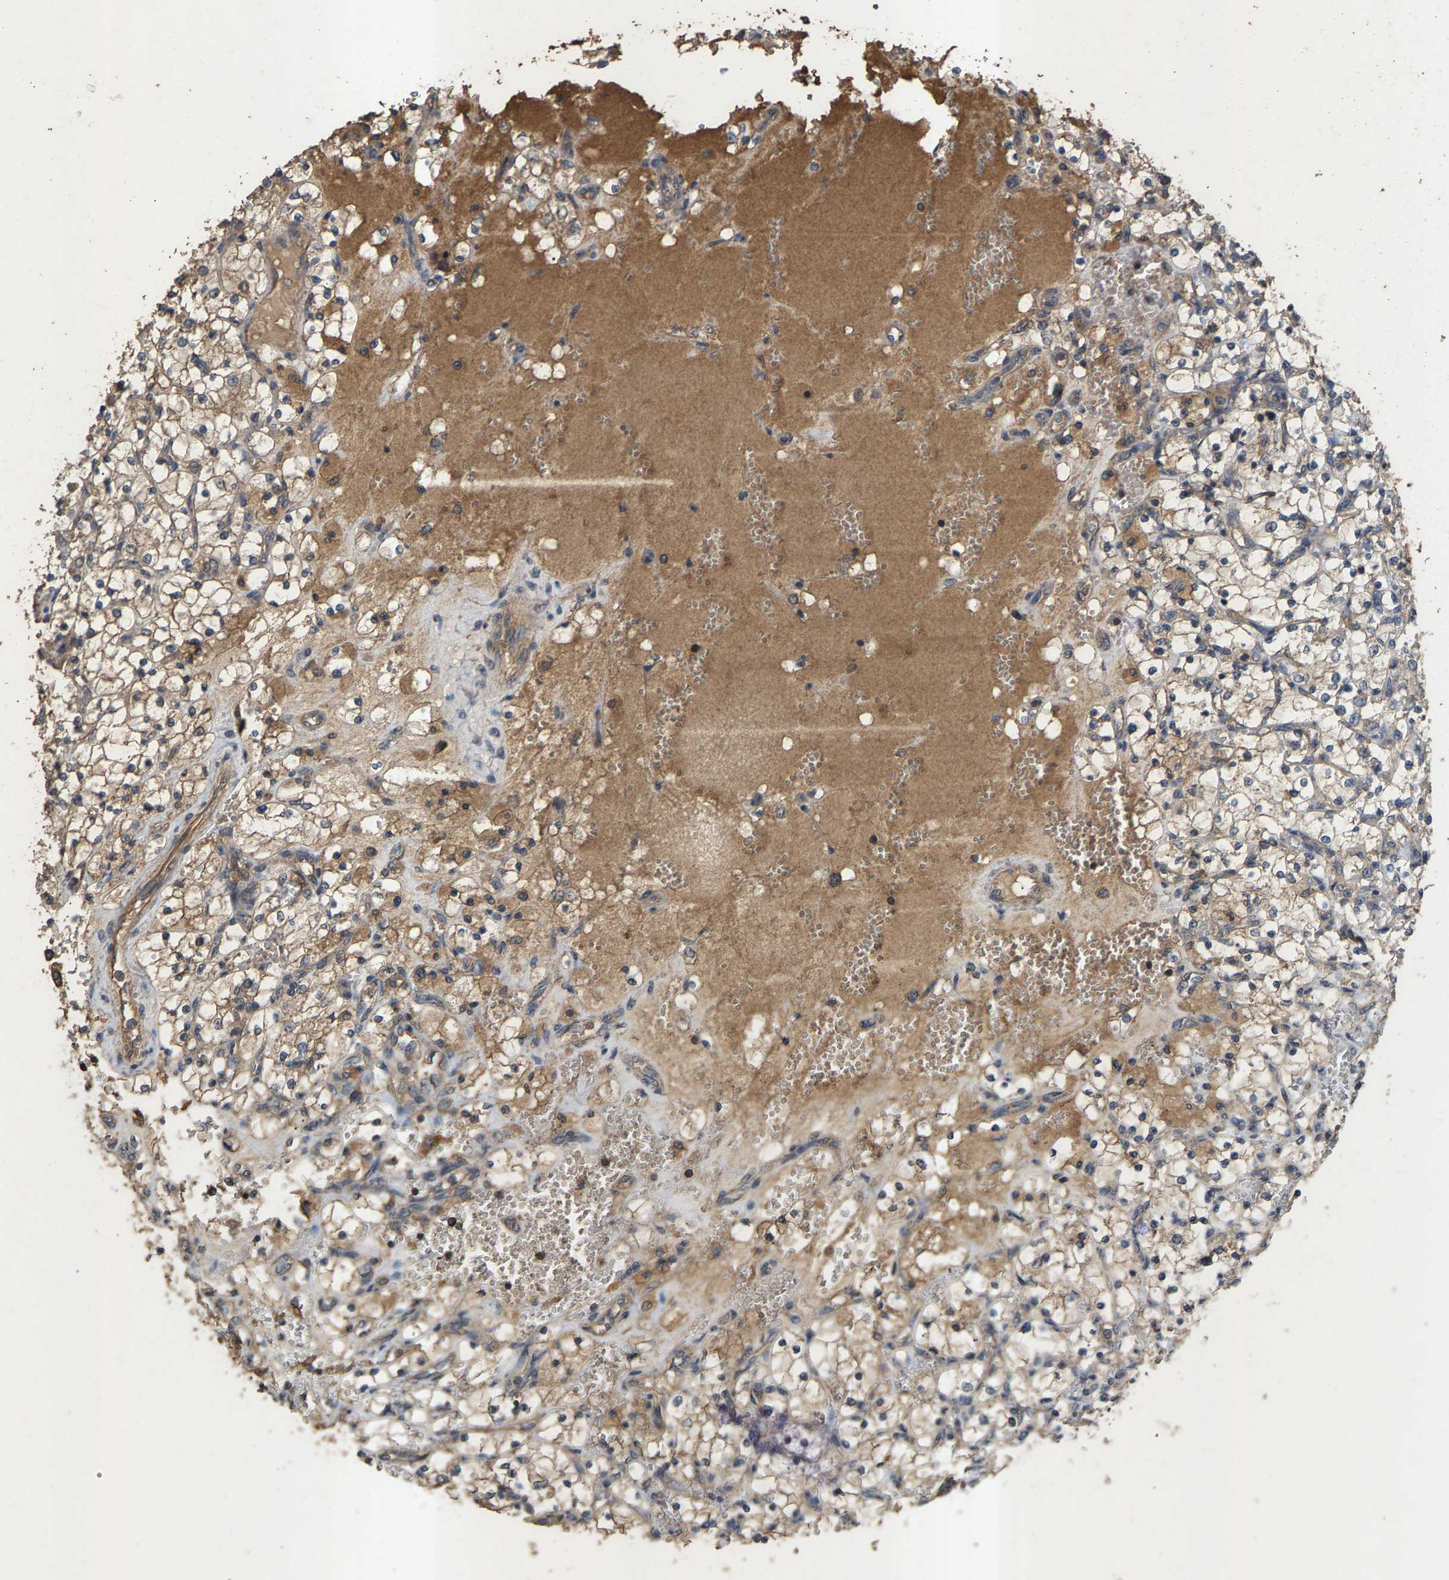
{"staining": {"intensity": "weak", "quantity": ">75%", "location": "cytoplasmic/membranous"}, "tissue": "renal cancer", "cell_type": "Tumor cells", "image_type": "cancer", "snomed": [{"axis": "morphology", "description": "Adenocarcinoma, NOS"}, {"axis": "topography", "description": "Kidney"}], "caption": "An image showing weak cytoplasmic/membranous expression in approximately >75% of tumor cells in adenocarcinoma (renal), as visualized by brown immunohistochemical staining.", "gene": "HTRA3", "patient": {"sex": "female", "age": 69}}